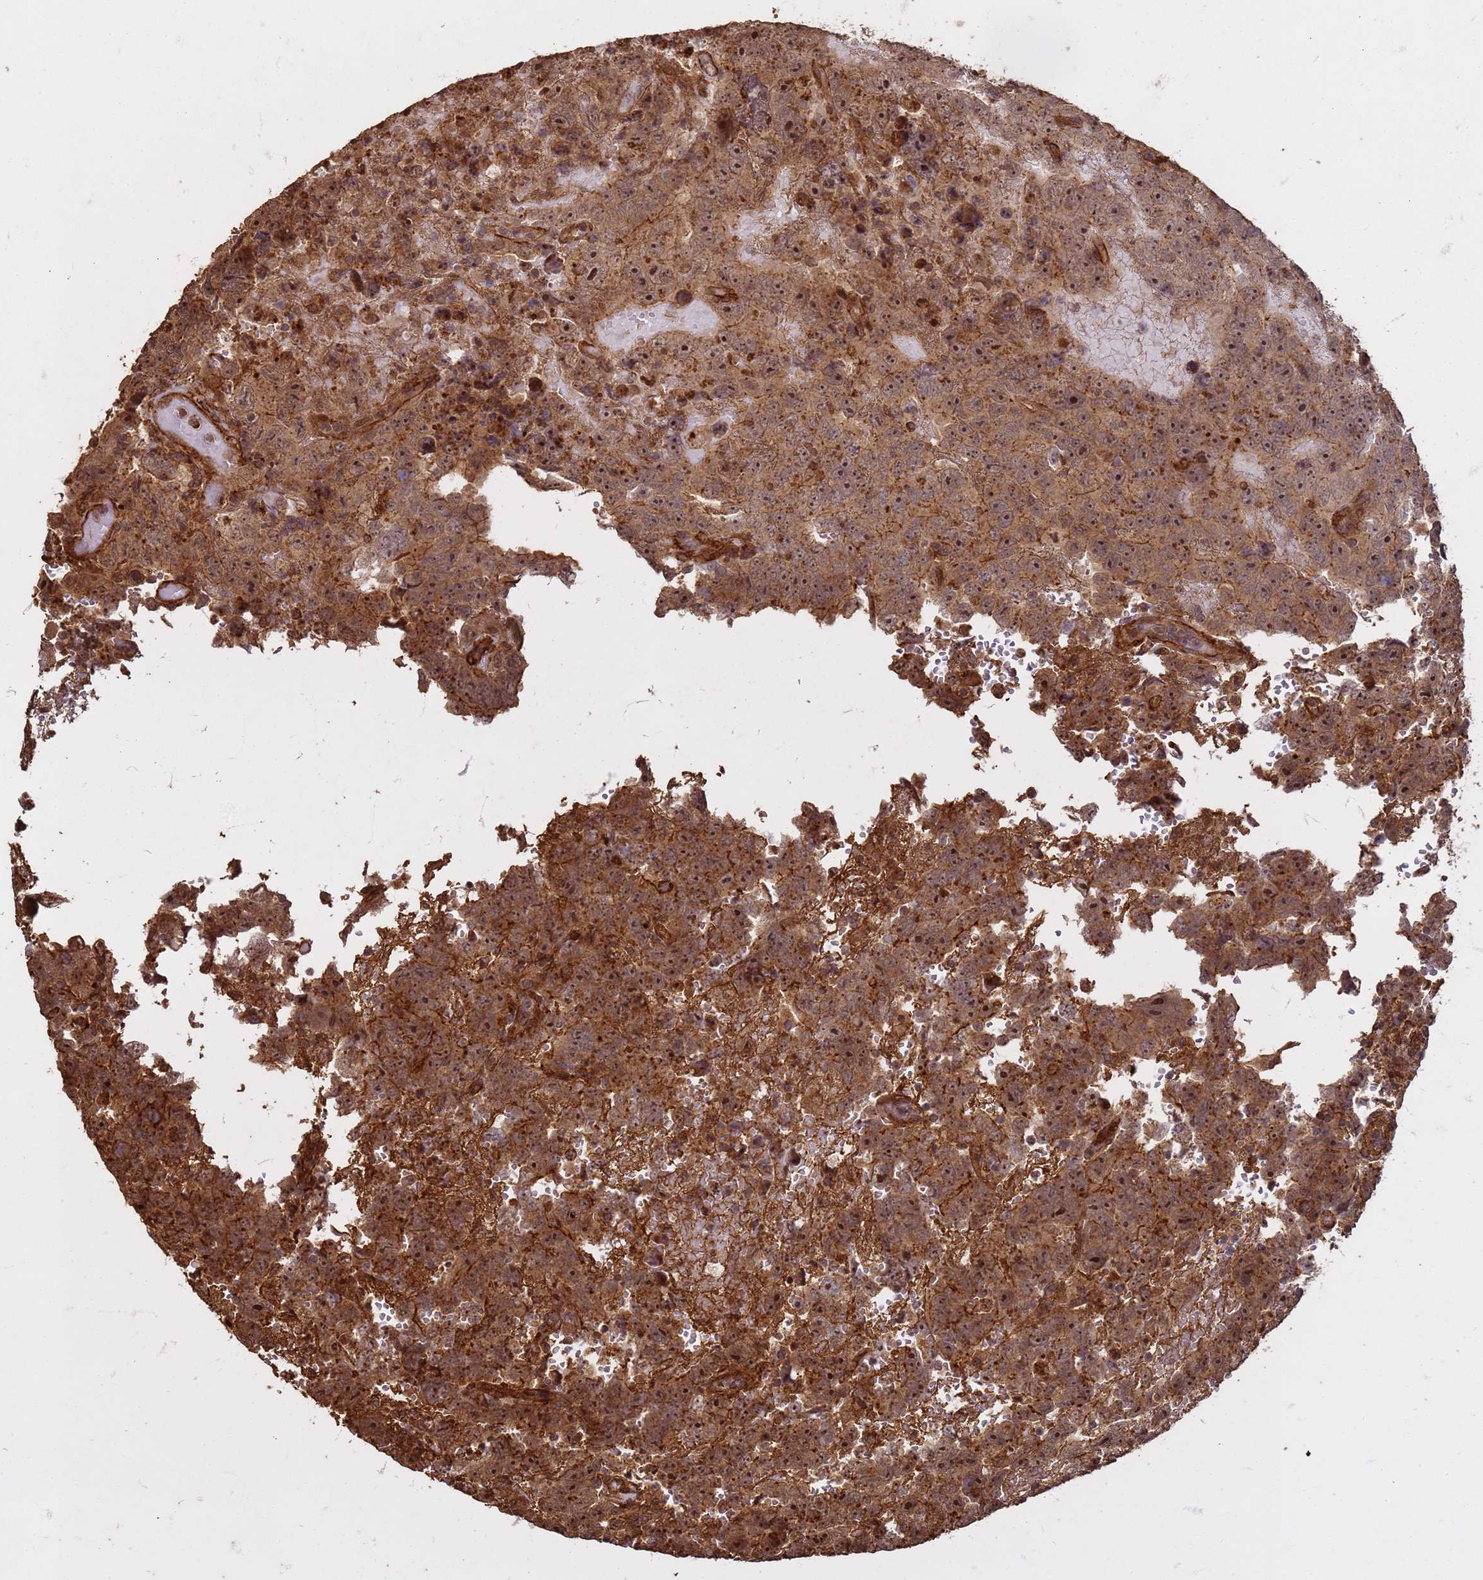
{"staining": {"intensity": "moderate", "quantity": ">75%", "location": "cytoplasmic/membranous,nuclear"}, "tissue": "testis cancer", "cell_type": "Tumor cells", "image_type": "cancer", "snomed": [{"axis": "morphology", "description": "Carcinoma, Embryonal, NOS"}, {"axis": "topography", "description": "Testis"}], "caption": "Embryonal carcinoma (testis) stained with DAB (3,3'-diaminobenzidine) immunohistochemistry (IHC) exhibits medium levels of moderate cytoplasmic/membranous and nuclear expression in approximately >75% of tumor cells.", "gene": "KIF26A", "patient": {"sex": "male", "age": 45}}